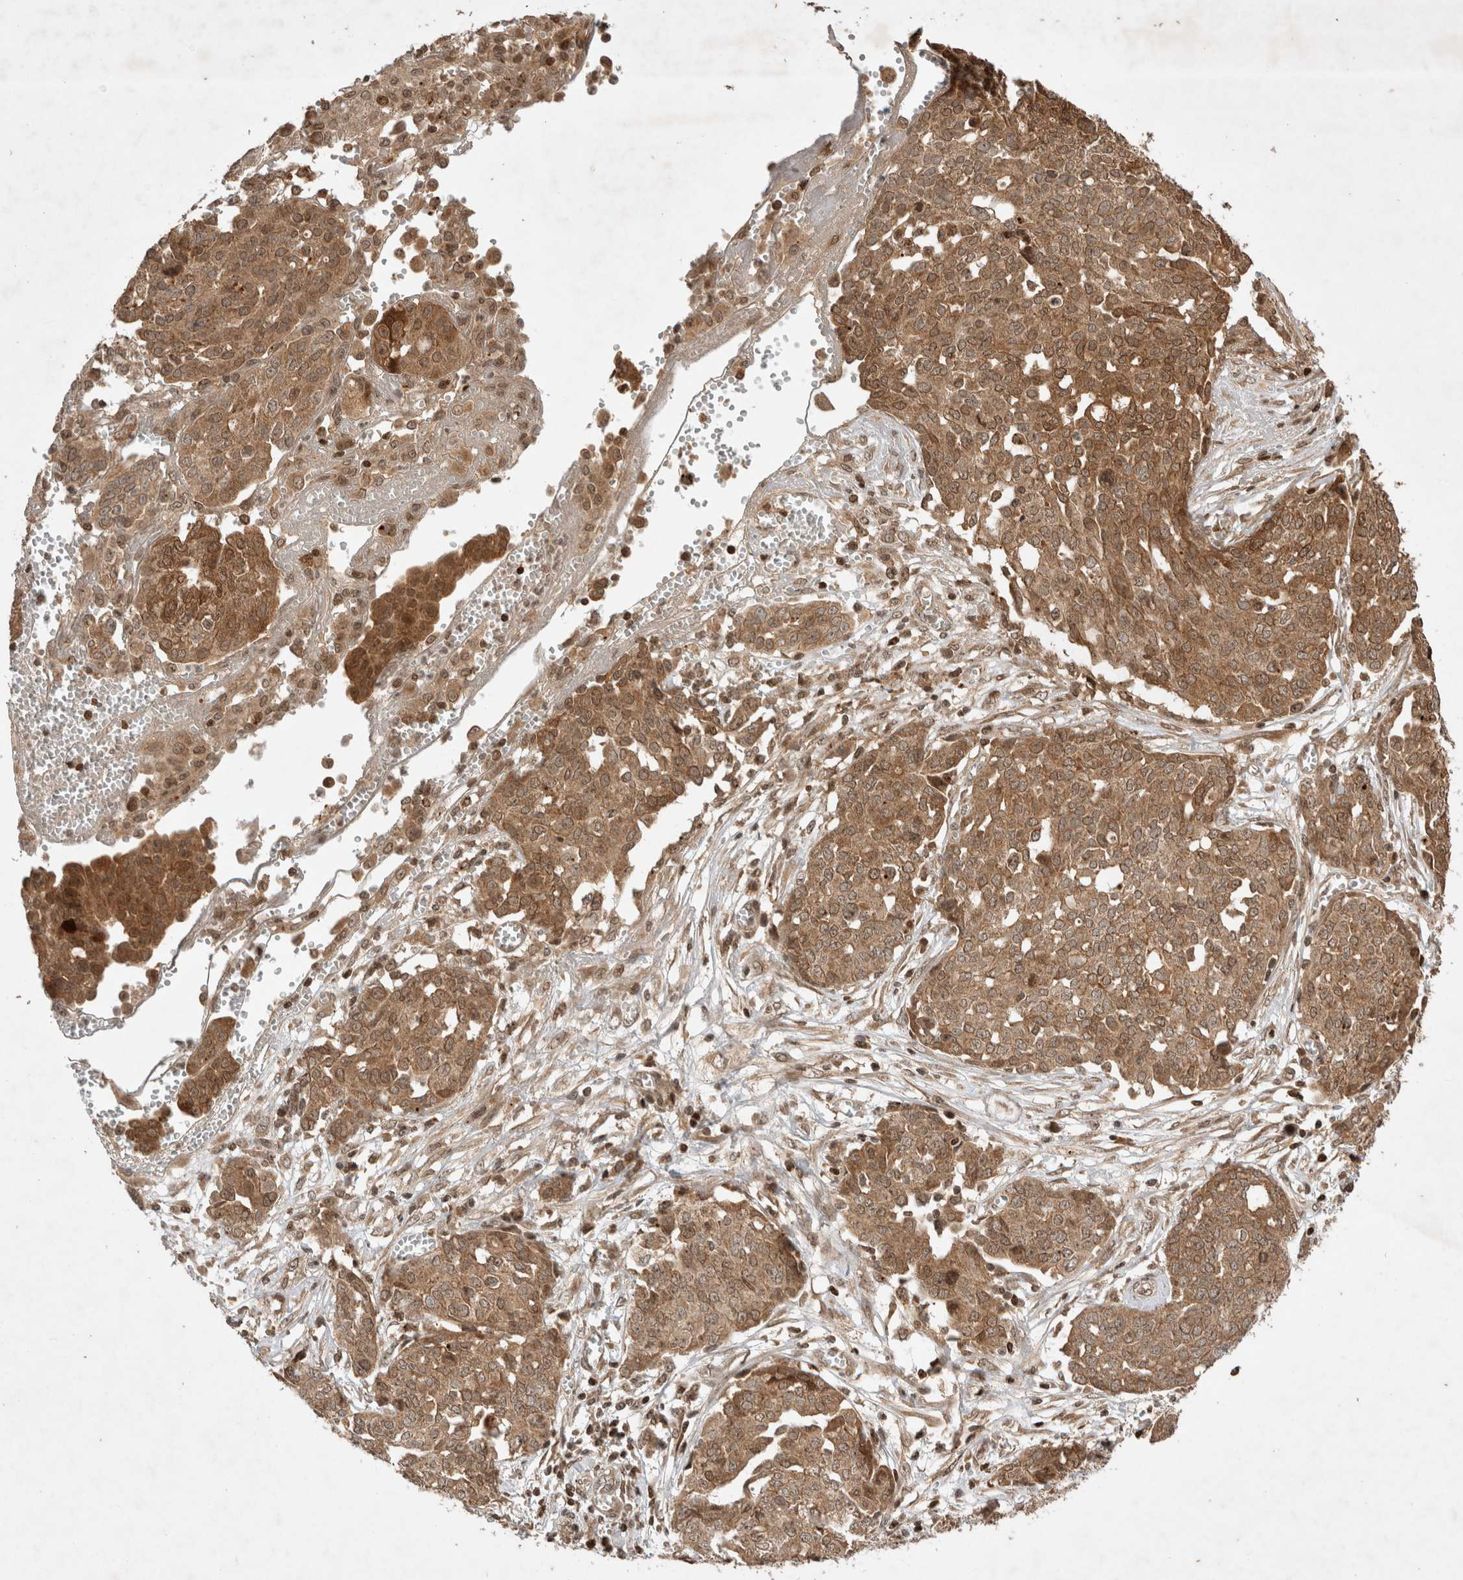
{"staining": {"intensity": "moderate", "quantity": ">75%", "location": "cytoplasmic/membranous"}, "tissue": "ovarian cancer", "cell_type": "Tumor cells", "image_type": "cancer", "snomed": [{"axis": "morphology", "description": "Cystadenocarcinoma, serous, NOS"}, {"axis": "topography", "description": "Soft tissue"}, {"axis": "topography", "description": "Ovary"}], "caption": "Immunohistochemistry micrograph of neoplastic tissue: human serous cystadenocarcinoma (ovarian) stained using IHC demonstrates medium levels of moderate protein expression localized specifically in the cytoplasmic/membranous of tumor cells, appearing as a cytoplasmic/membranous brown color.", "gene": "FAM221A", "patient": {"sex": "female", "age": 57}}